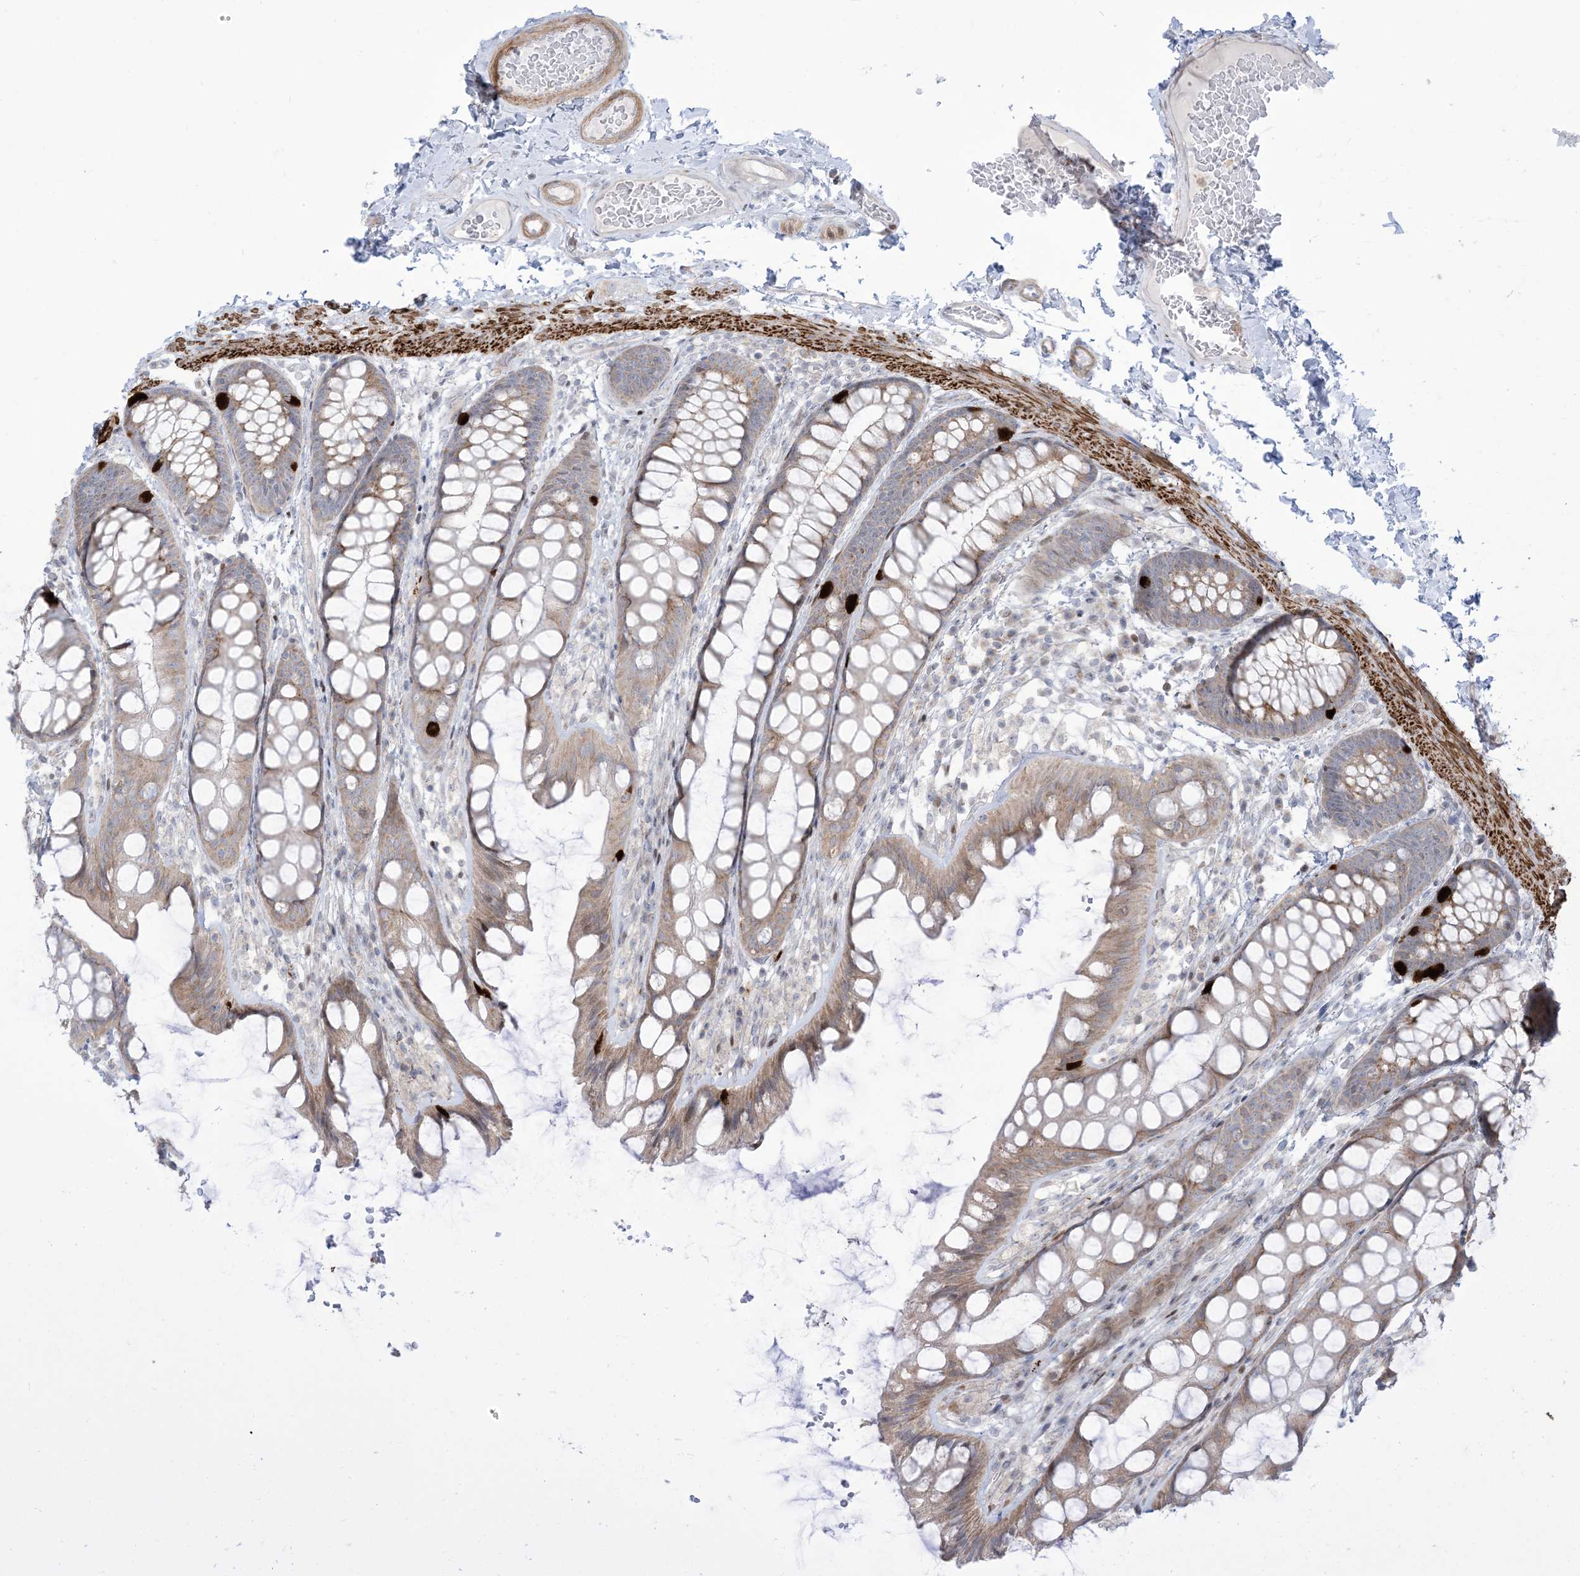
{"staining": {"intensity": "negative", "quantity": "none", "location": "none"}, "tissue": "colon", "cell_type": "Endothelial cells", "image_type": "normal", "snomed": [{"axis": "morphology", "description": "Normal tissue, NOS"}, {"axis": "topography", "description": "Colon"}], "caption": "This image is of normal colon stained with immunohistochemistry (IHC) to label a protein in brown with the nuclei are counter-stained blue. There is no positivity in endothelial cells.", "gene": "AFTPH", "patient": {"sex": "male", "age": 47}}